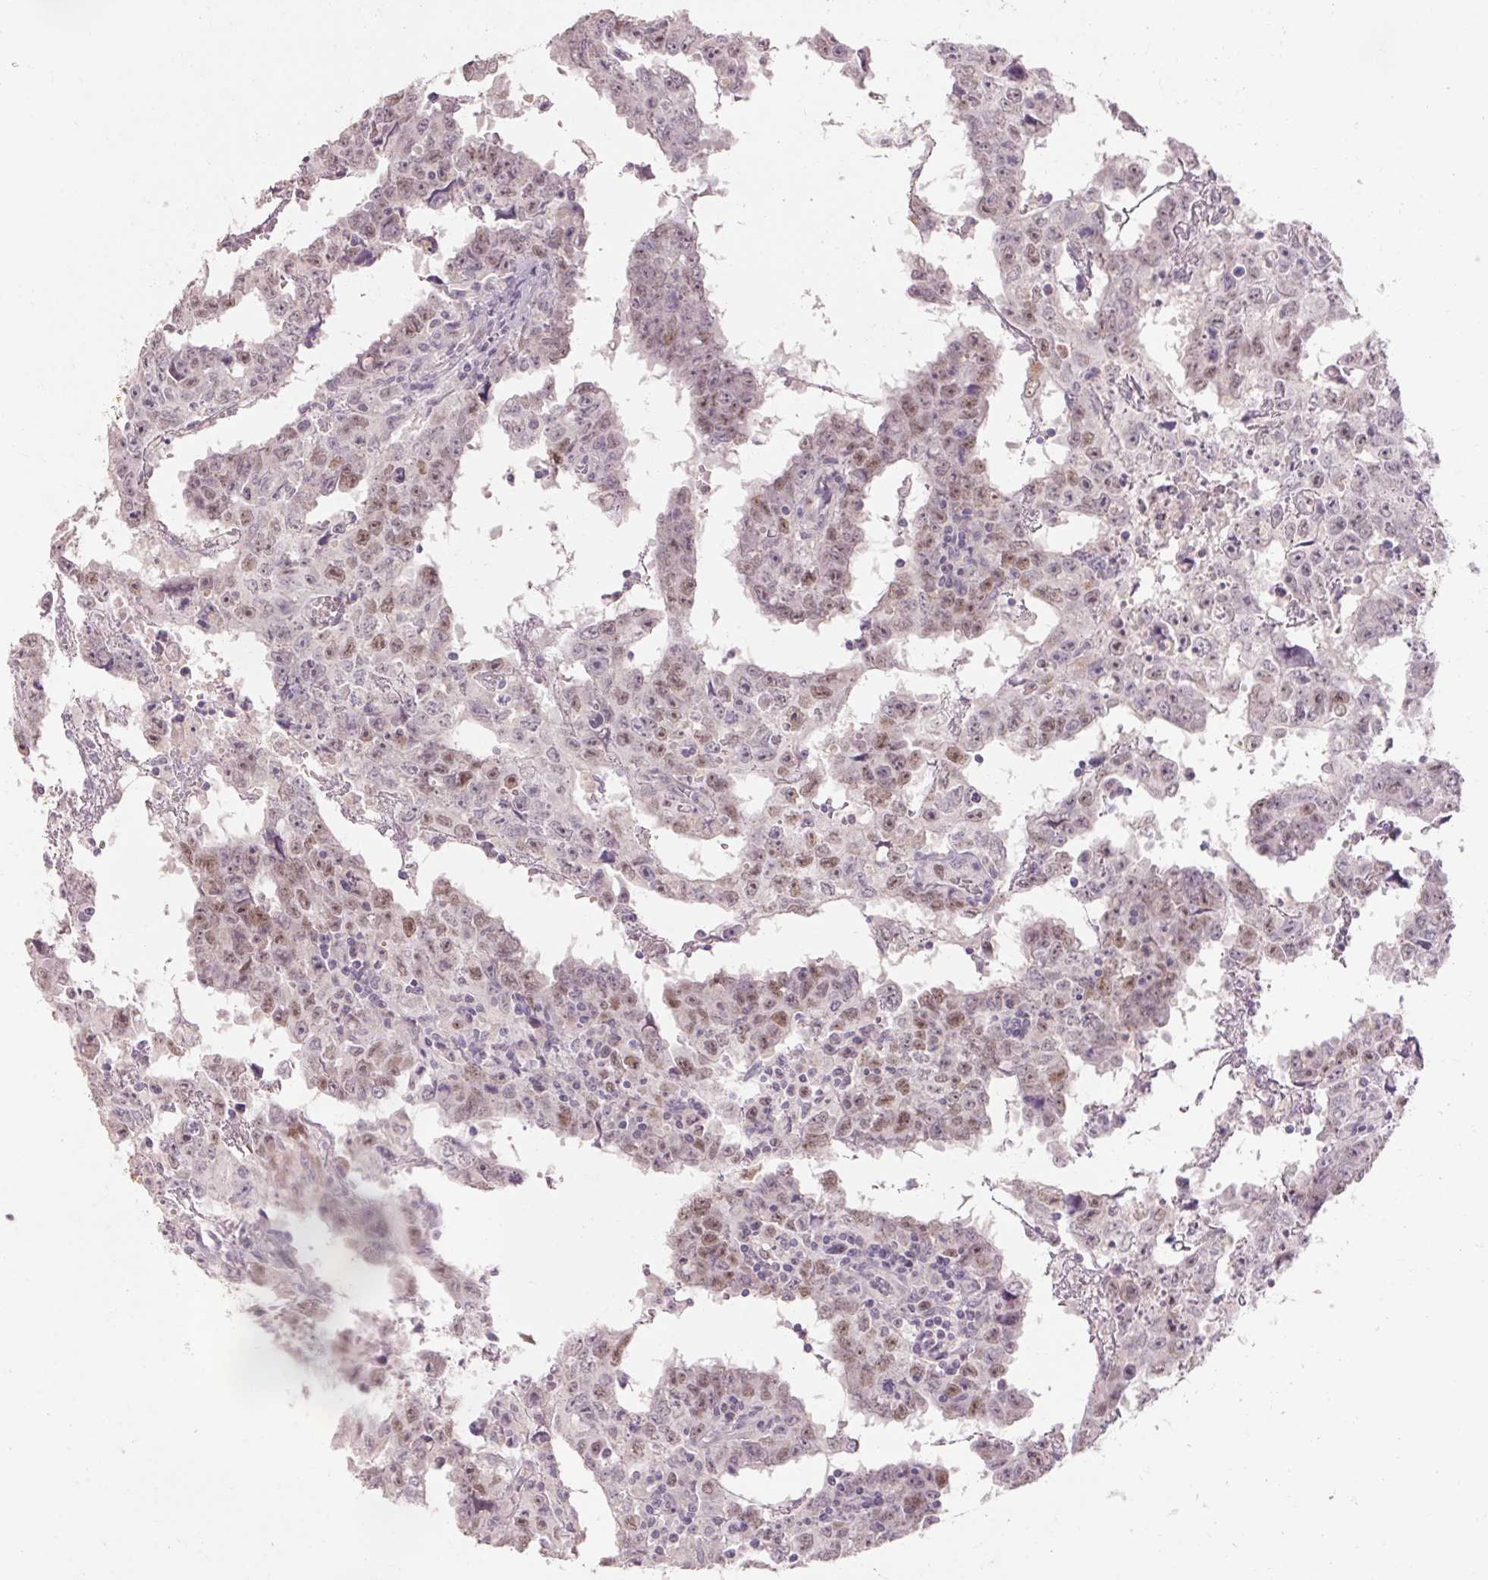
{"staining": {"intensity": "moderate", "quantity": "25%-75%", "location": "nuclear"}, "tissue": "testis cancer", "cell_type": "Tumor cells", "image_type": "cancer", "snomed": [{"axis": "morphology", "description": "Carcinoma, Embryonal, NOS"}, {"axis": "topography", "description": "Testis"}], "caption": "IHC (DAB (3,3'-diaminobenzidine)) staining of testis cancer (embryonal carcinoma) displays moderate nuclear protein positivity in approximately 25%-75% of tumor cells. Using DAB (brown) and hematoxylin (blue) stains, captured at high magnification using brightfield microscopy.", "gene": "SKP2", "patient": {"sex": "male", "age": 22}}